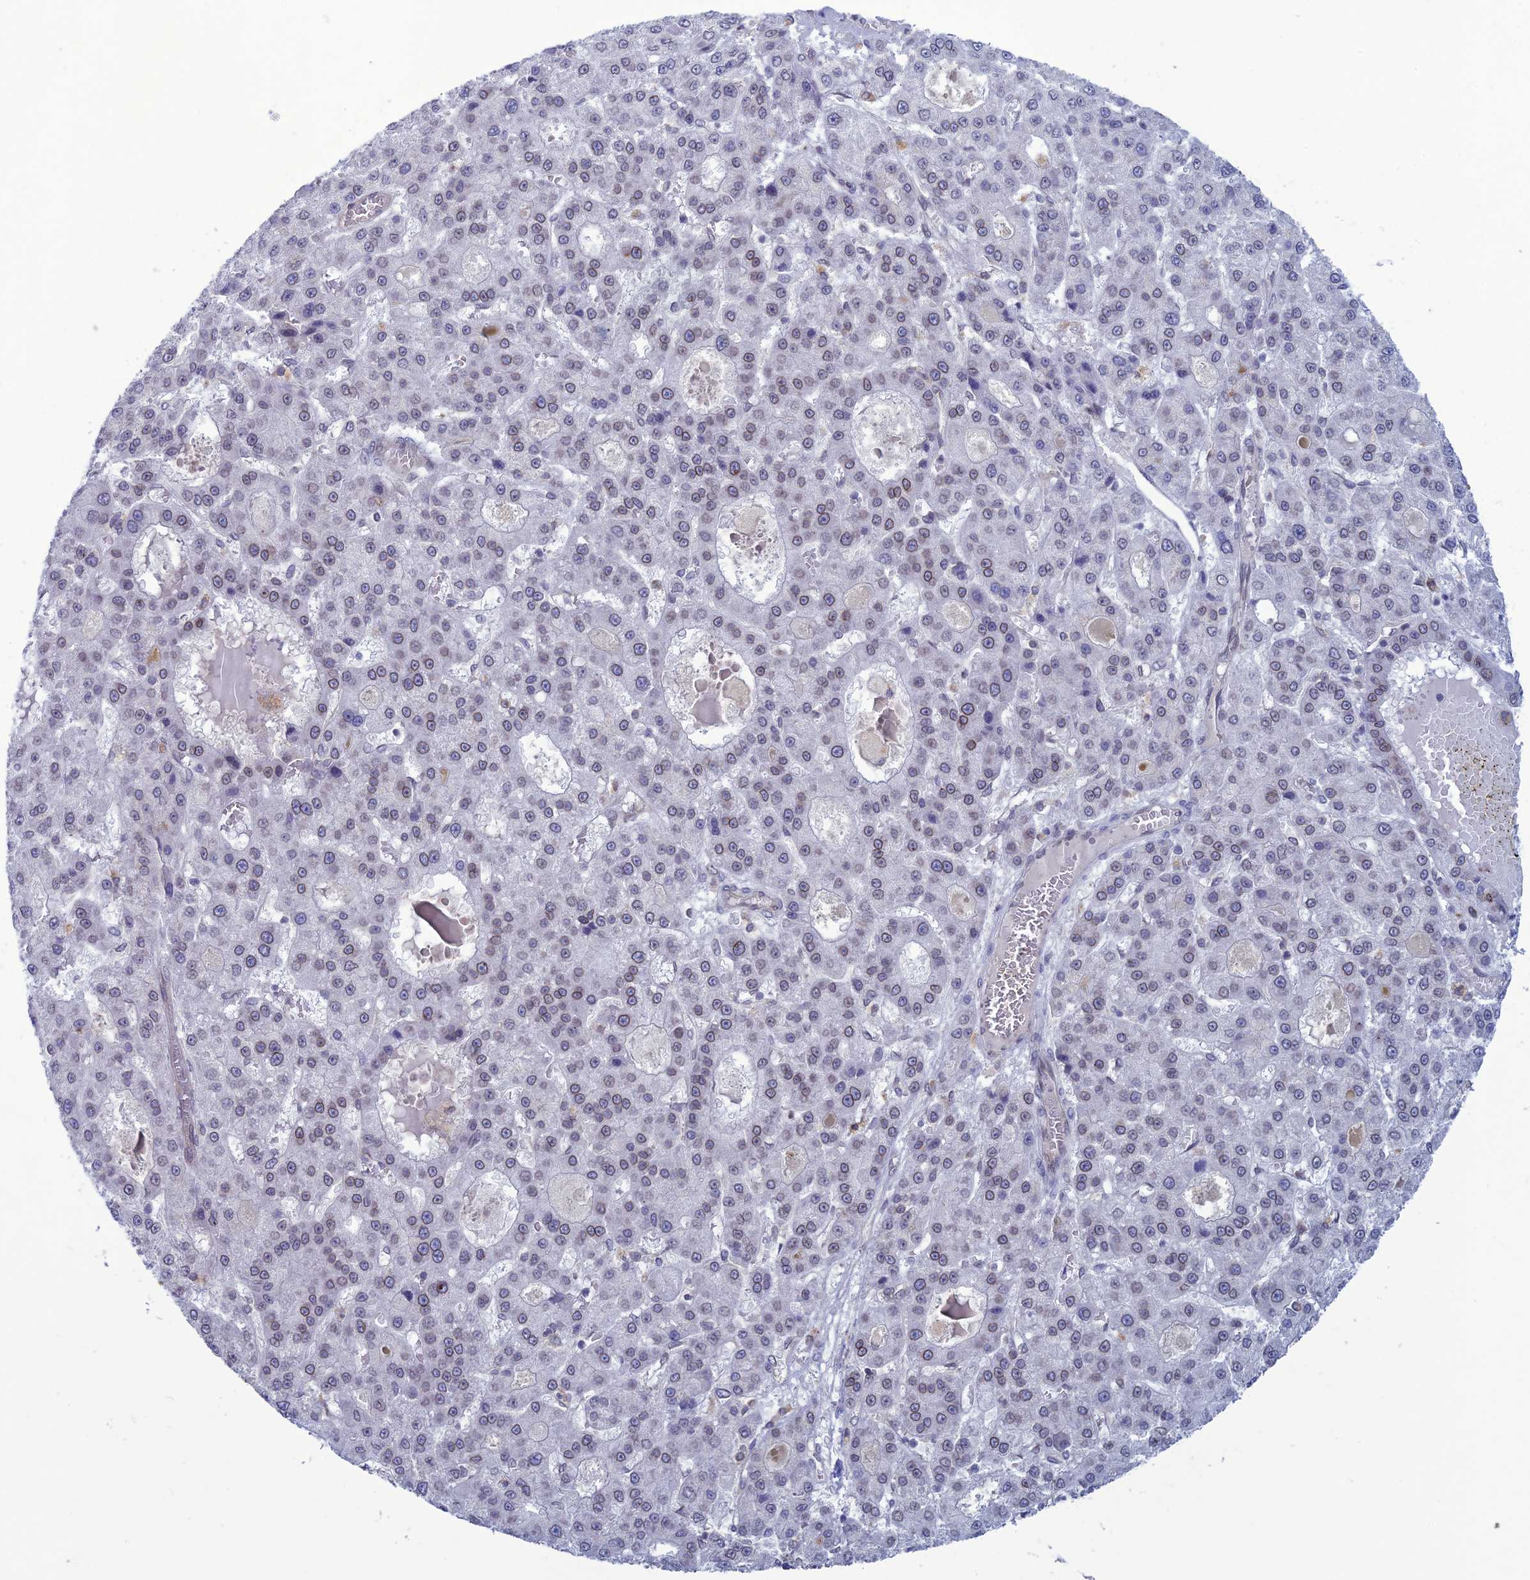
{"staining": {"intensity": "weak", "quantity": "25%-75%", "location": "cytoplasmic/membranous,nuclear"}, "tissue": "liver cancer", "cell_type": "Tumor cells", "image_type": "cancer", "snomed": [{"axis": "morphology", "description": "Carcinoma, Hepatocellular, NOS"}, {"axis": "topography", "description": "Liver"}], "caption": "Liver cancer (hepatocellular carcinoma) stained with a protein marker demonstrates weak staining in tumor cells.", "gene": "WDR46", "patient": {"sex": "male", "age": 70}}